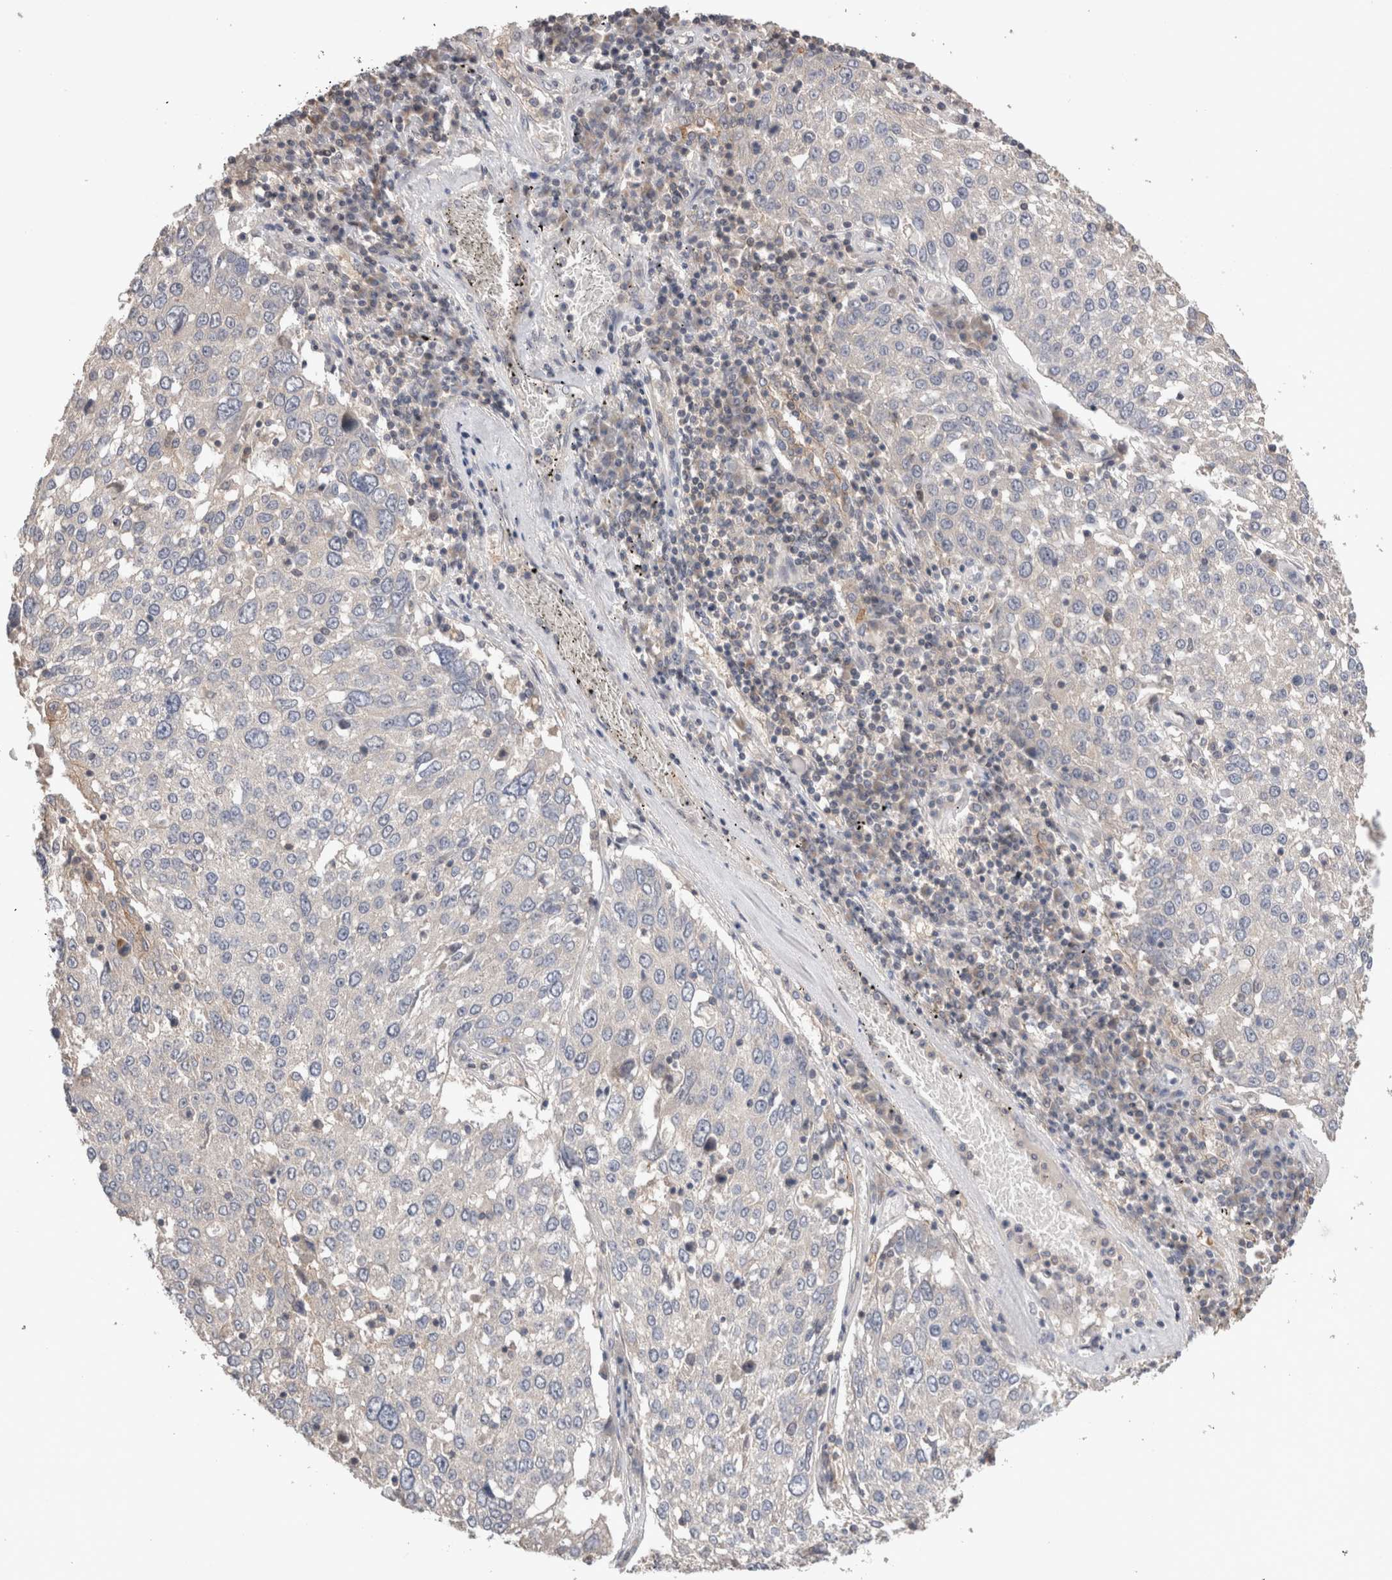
{"staining": {"intensity": "negative", "quantity": "none", "location": "none"}, "tissue": "lung cancer", "cell_type": "Tumor cells", "image_type": "cancer", "snomed": [{"axis": "morphology", "description": "Squamous cell carcinoma, NOS"}, {"axis": "topography", "description": "Lung"}], "caption": "This micrograph is of lung cancer stained with immunohistochemistry to label a protein in brown with the nuclei are counter-stained blue. There is no staining in tumor cells.", "gene": "OTOR", "patient": {"sex": "male", "age": 65}}